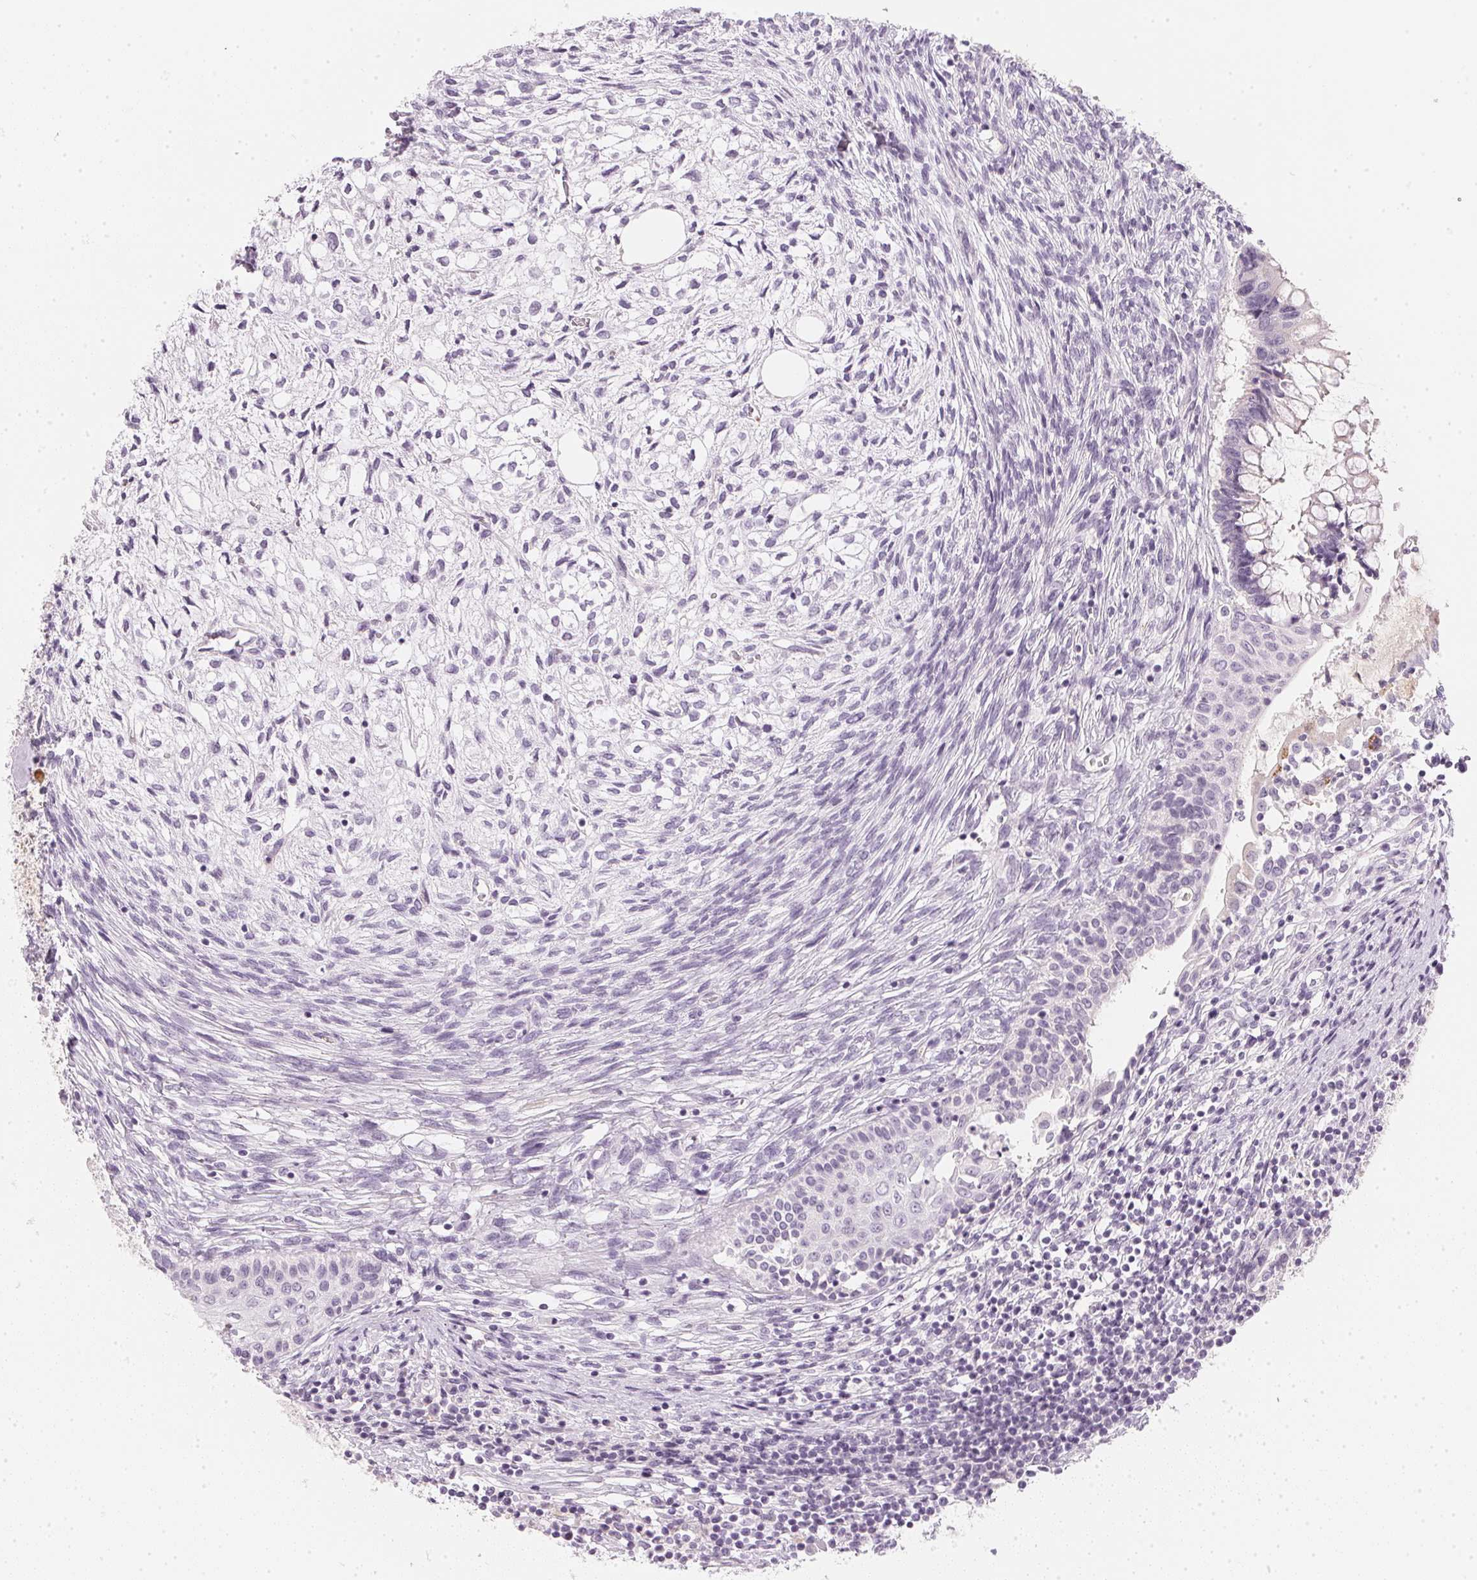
{"staining": {"intensity": "negative", "quantity": "none", "location": "none"}, "tissue": "testis cancer", "cell_type": "Tumor cells", "image_type": "cancer", "snomed": [{"axis": "morphology", "description": "Carcinoma, Embryonal, NOS"}, {"axis": "topography", "description": "Testis"}], "caption": "The histopathology image displays no staining of tumor cells in embryonal carcinoma (testis).", "gene": "CHST4", "patient": {"sex": "male", "age": 37}}